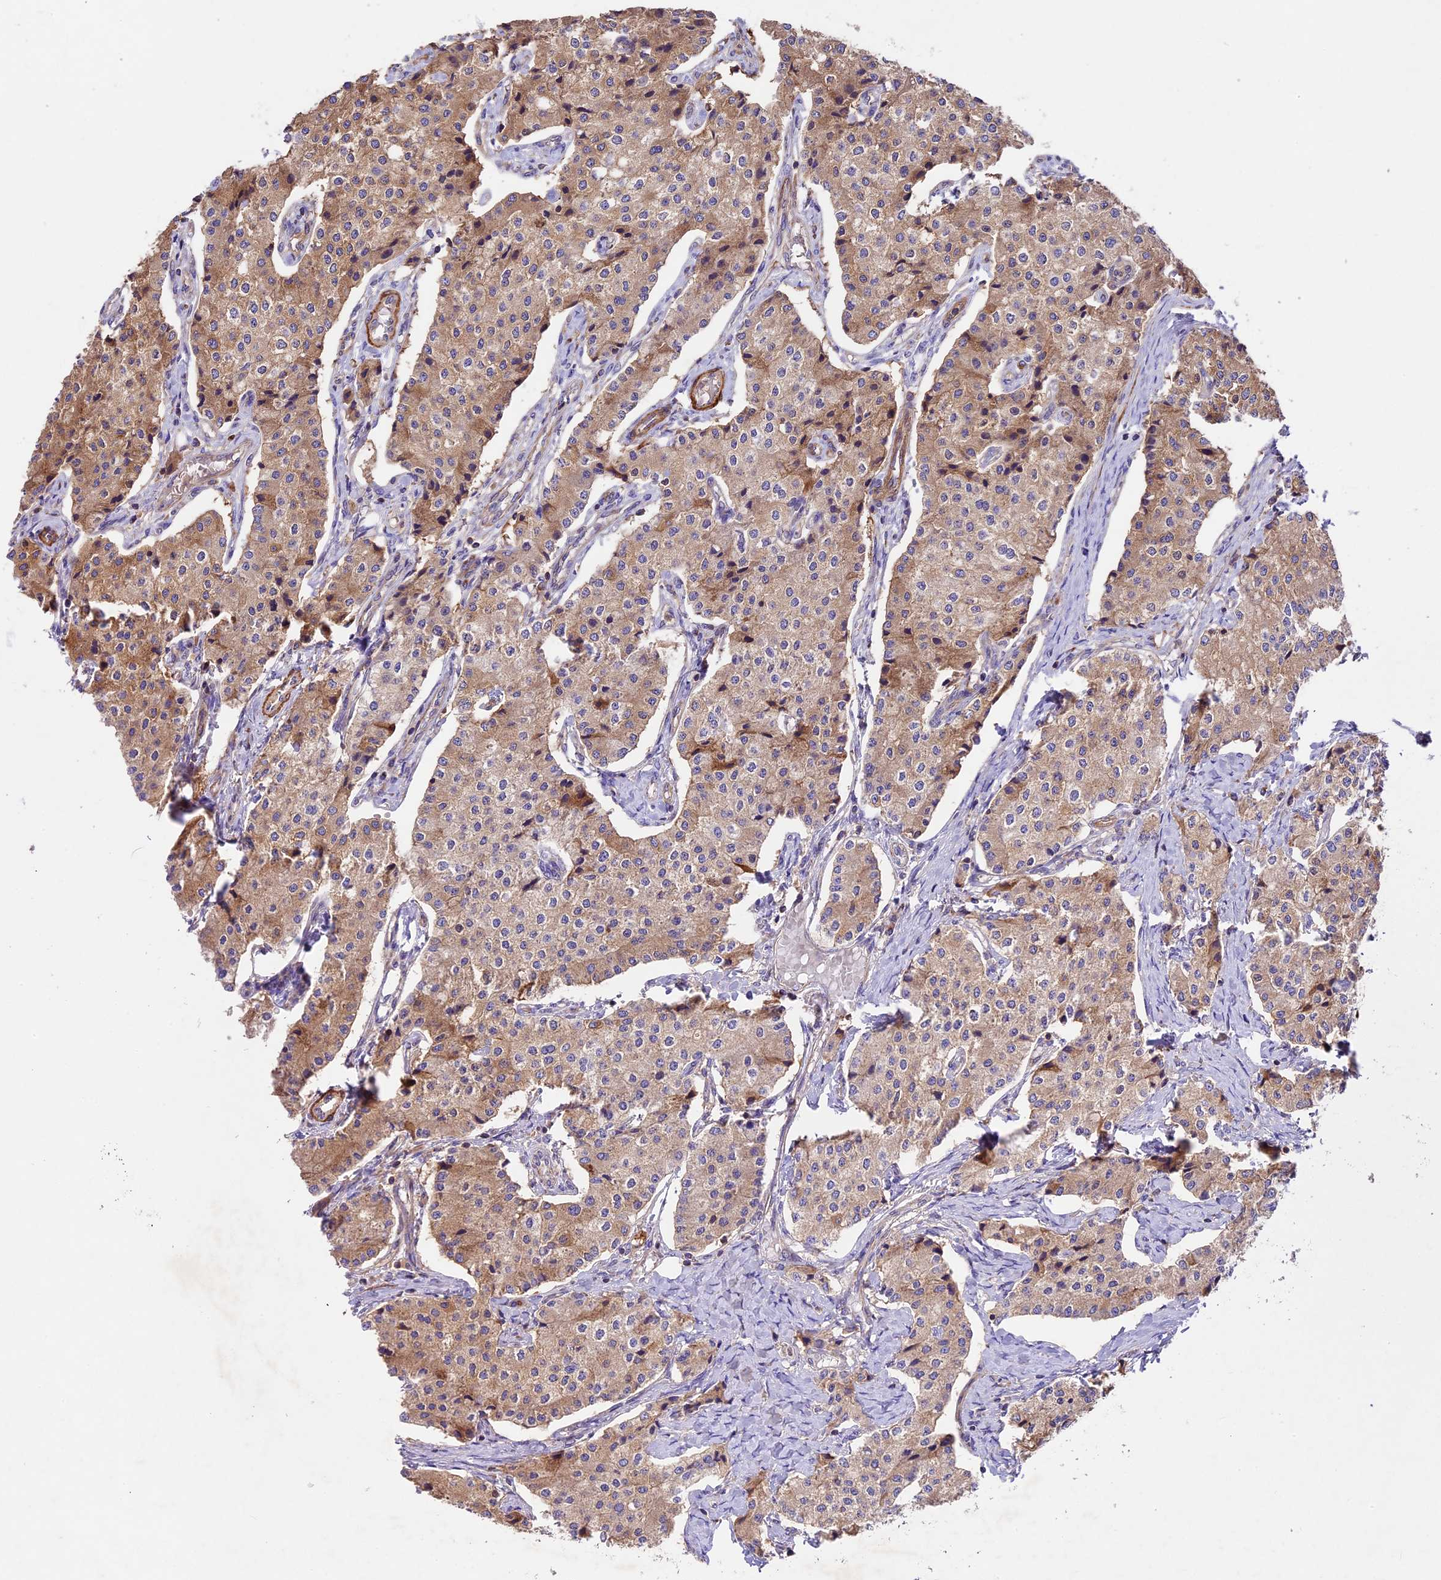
{"staining": {"intensity": "moderate", "quantity": ">75%", "location": "cytoplasmic/membranous"}, "tissue": "carcinoid", "cell_type": "Tumor cells", "image_type": "cancer", "snomed": [{"axis": "morphology", "description": "Carcinoid, malignant, NOS"}, {"axis": "topography", "description": "Colon"}], "caption": "Immunohistochemistry (IHC) micrograph of neoplastic tissue: human malignant carcinoid stained using immunohistochemistry (IHC) demonstrates medium levels of moderate protein expression localized specifically in the cytoplasmic/membranous of tumor cells, appearing as a cytoplasmic/membranous brown color.", "gene": "TBC1D1", "patient": {"sex": "female", "age": 52}}